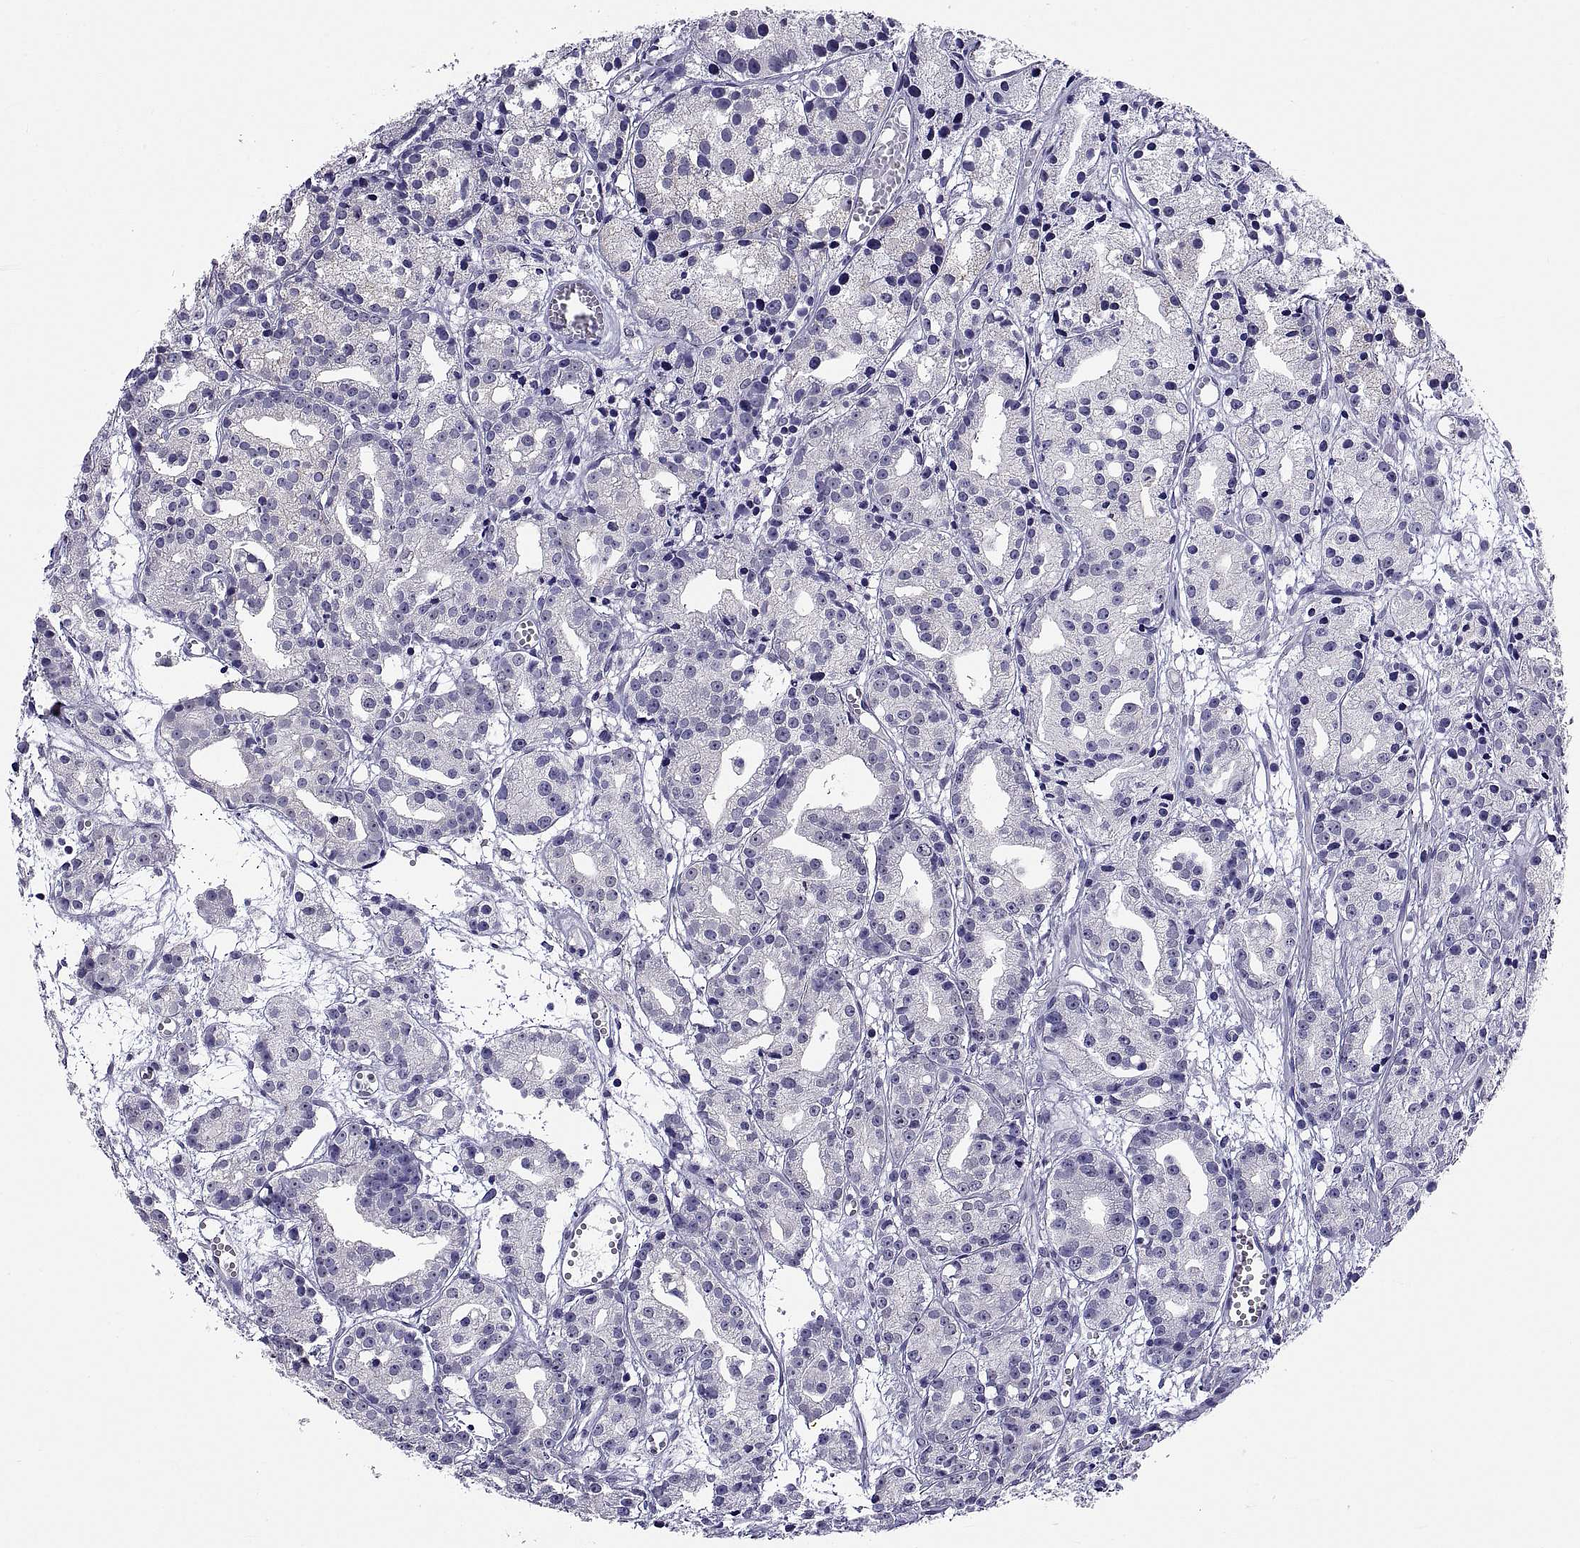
{"staining": {"intensity": "negative", "quantity": "none", "location": "none"}, "tissue": "prostate cancer", "cell_type": "Tumor cells", "image_type": "cancer", "snomed": [{"axis": "morphology", "description": "Adenocarcinoma, Medium grade"}, {"axis": "topography", "description": "Prostate"}], "caption": "IHC of prostate cancer (medium-grade adenocarcinoma) demonstrates no expression in tumor cells.", "gene": "TGFBR3L", "patient": {"sex": "male", "age": 74}}